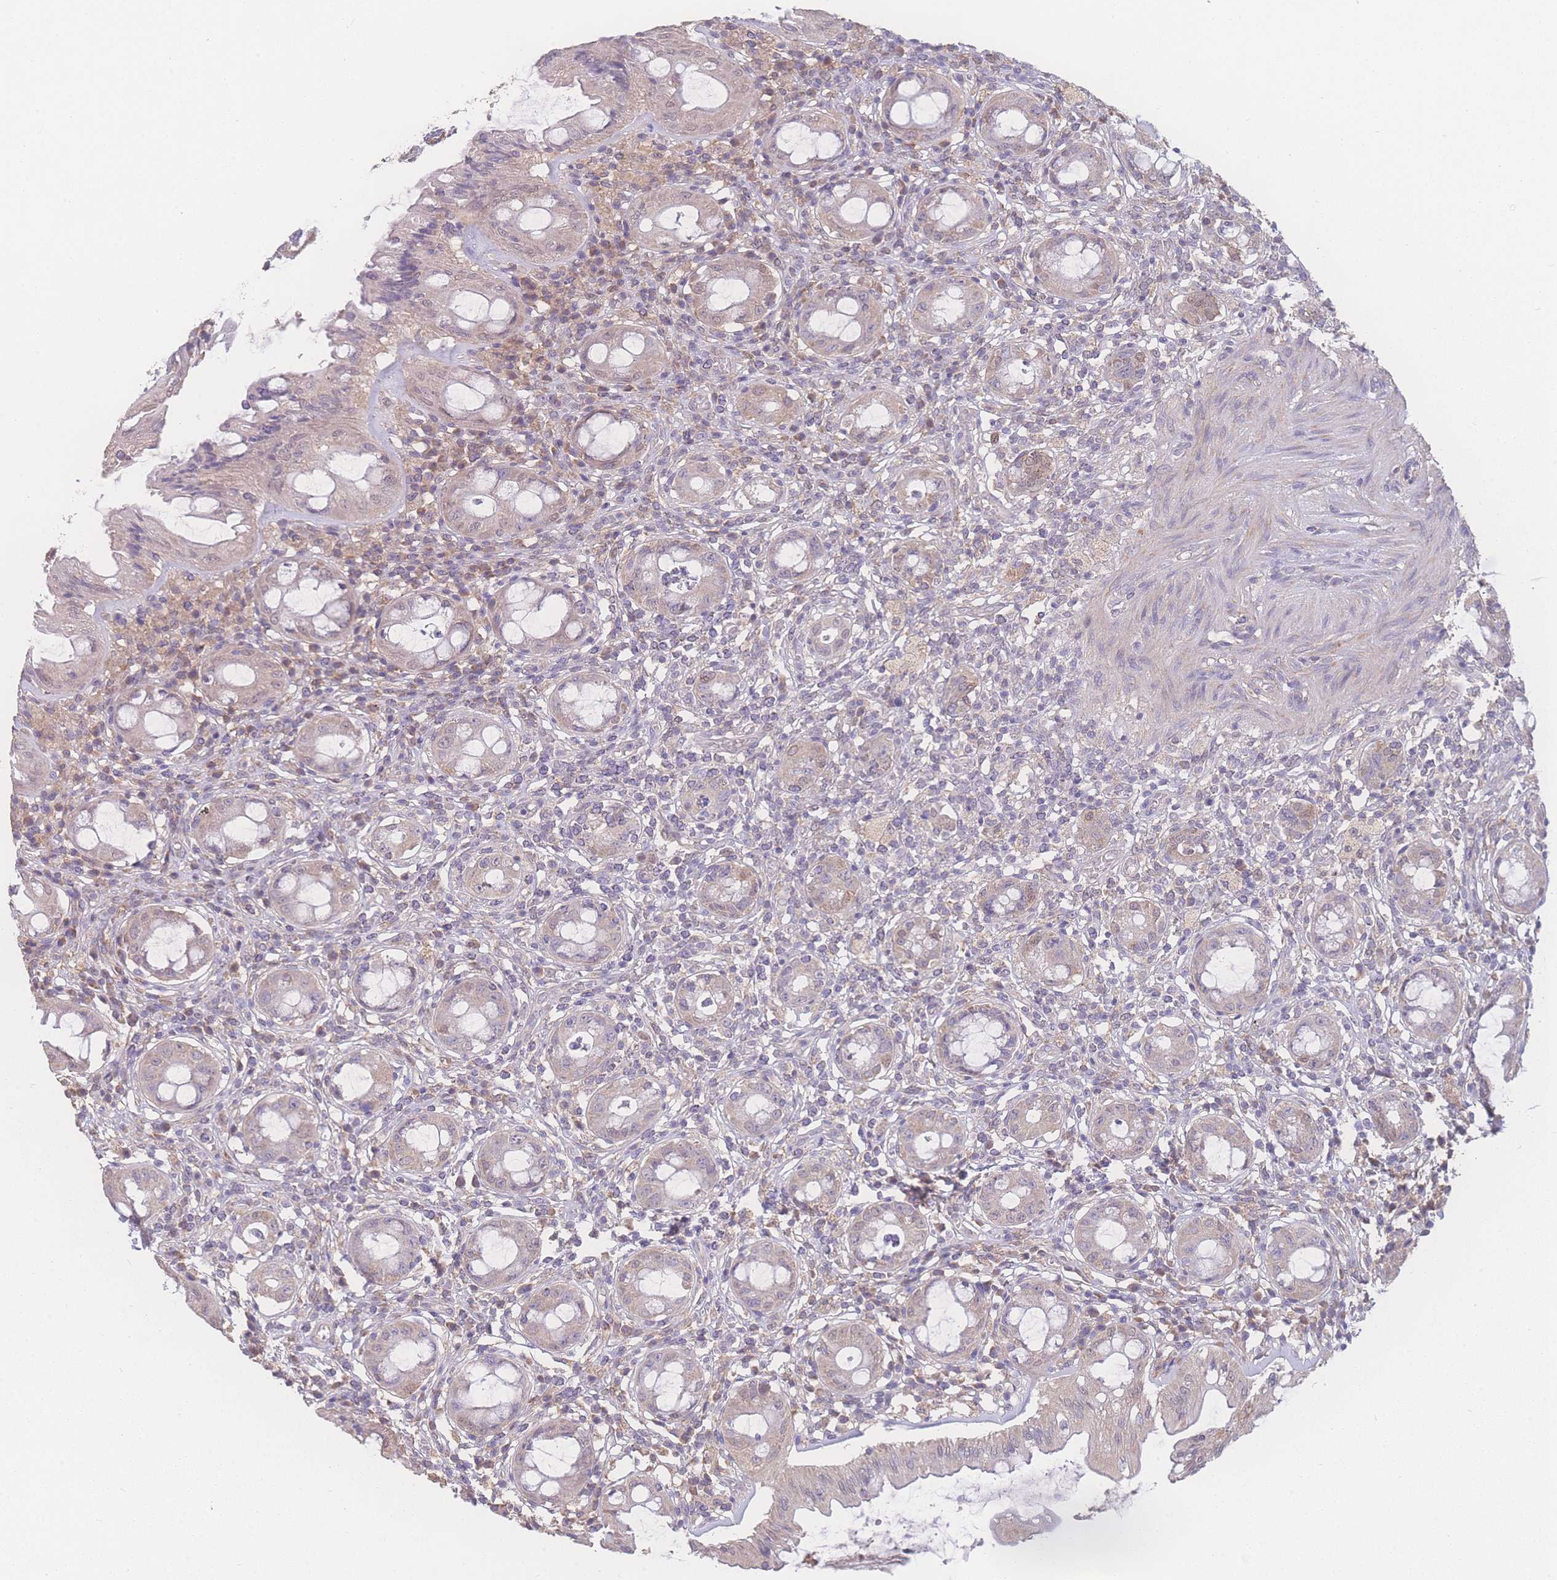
{"staining": {"intensity": "weak", "quantity": "25%-75%", "location": "cytoplasmic/membranous"}, "tissue": "rectum", "cell_type": "Glandular cells", "image_type": "normal", "snomed": [{"axis": "morphology", "description": "Normal tissue, NOS"}, {"axis": "topography", "description": "Rectum"}], "caption": "The photomicrograph reveals staining of benign rectum, revealing weak cytoplasmic/membranous protein positivity (brown color) within glandular cells. (brown staining indicates protein expression, while blue staining denotes nuclei).", "gene": "GIPR", "patient": {"sex": "female", "age": 57}}